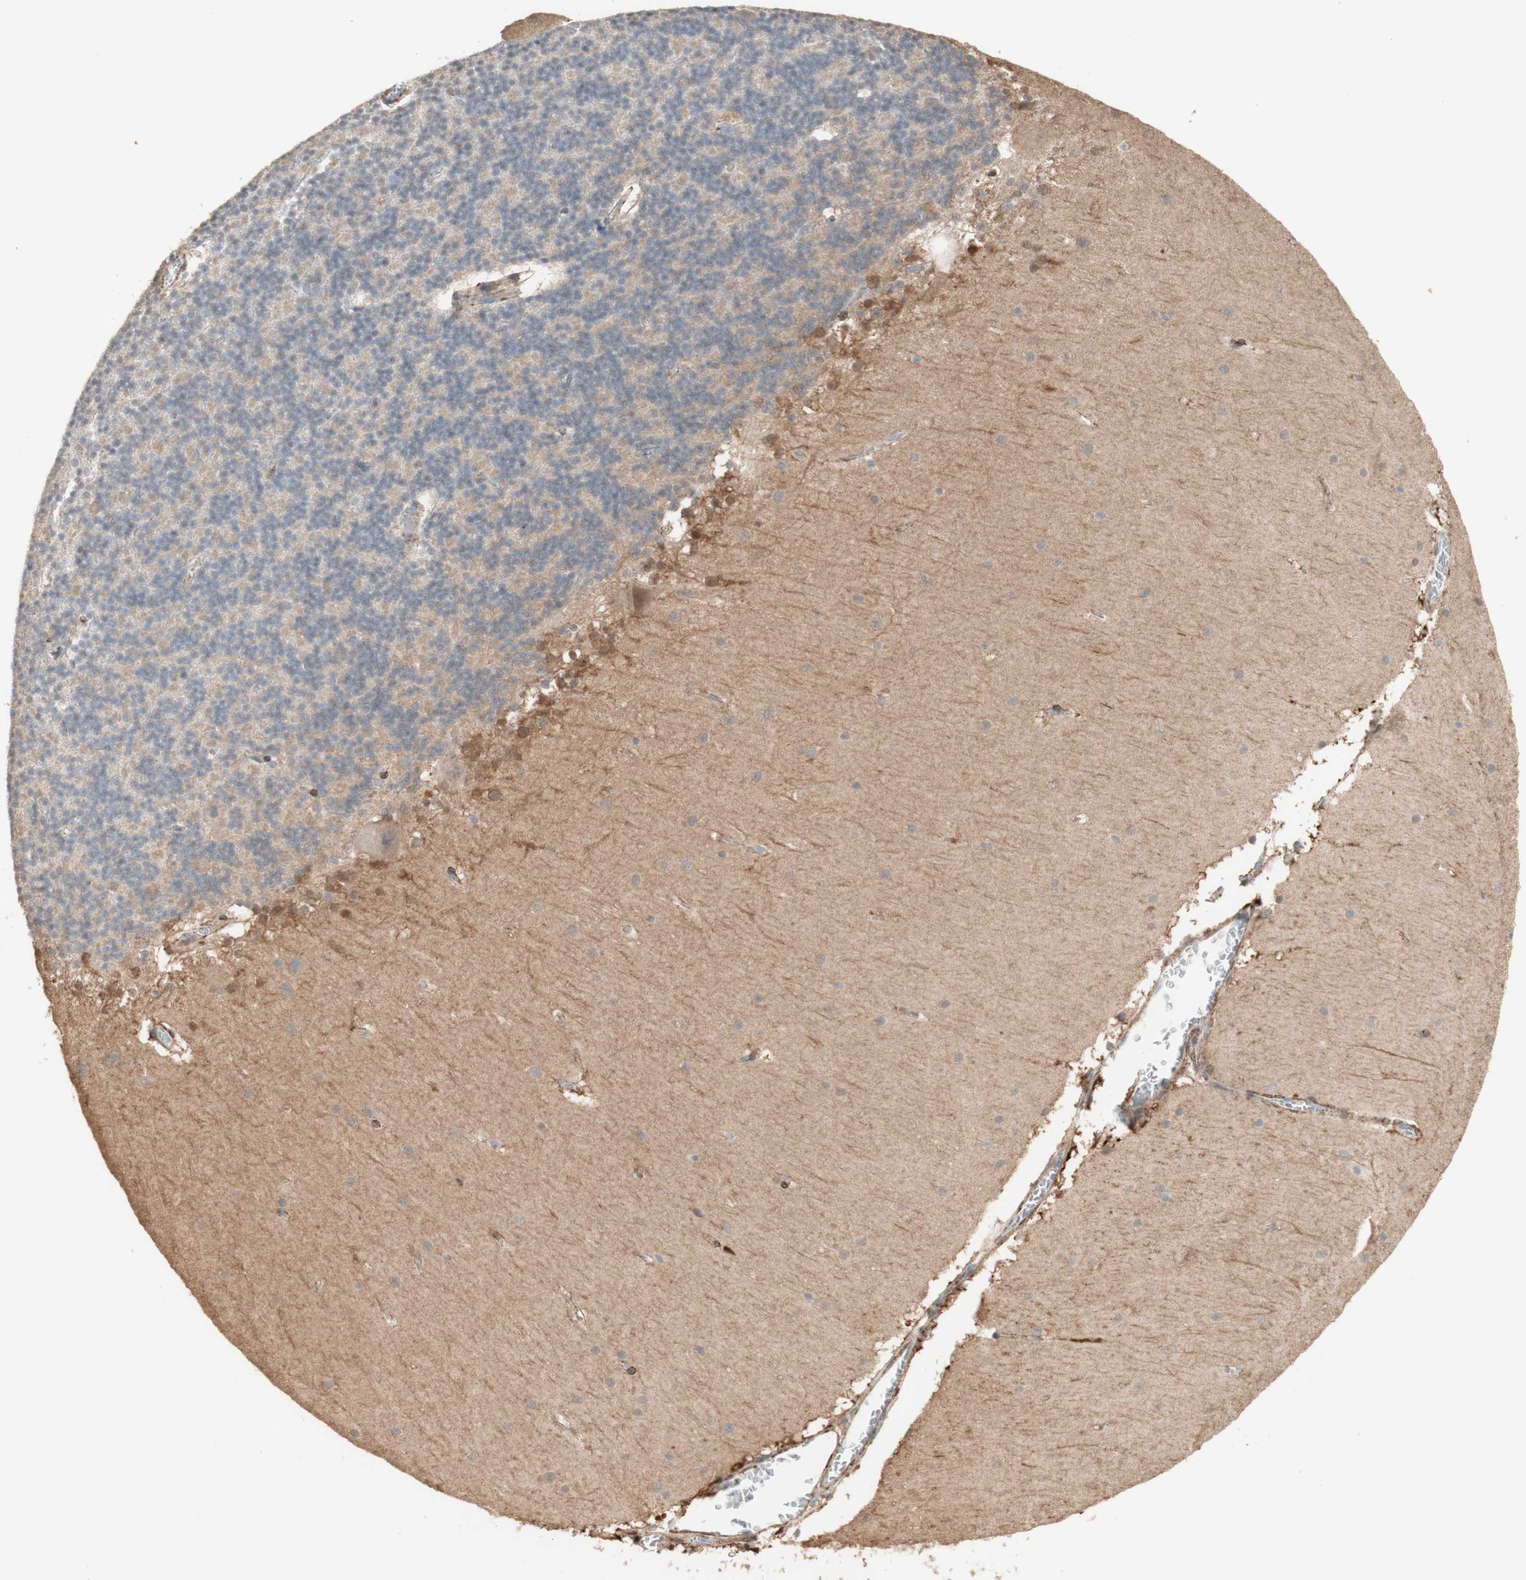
{"staining": {"intensity": "negative", "quantity": "none", "location": "none"}, "tissue": "cerebellum", "cell_type": "Cells in granular layer", "image_type": "normal", "snomed": [{"axis": "morphology", "description": "Normal tissue, NOS"}, {"axis": "topography", "description": "Cerebellum"}], "caption": "An IHC photomicrograph of benign cerebellum is shown. There is no staining in cells in granular layer of cerebellum.", "gene": "MUC3A", "patient": {"sex": "female", "age": 19}}